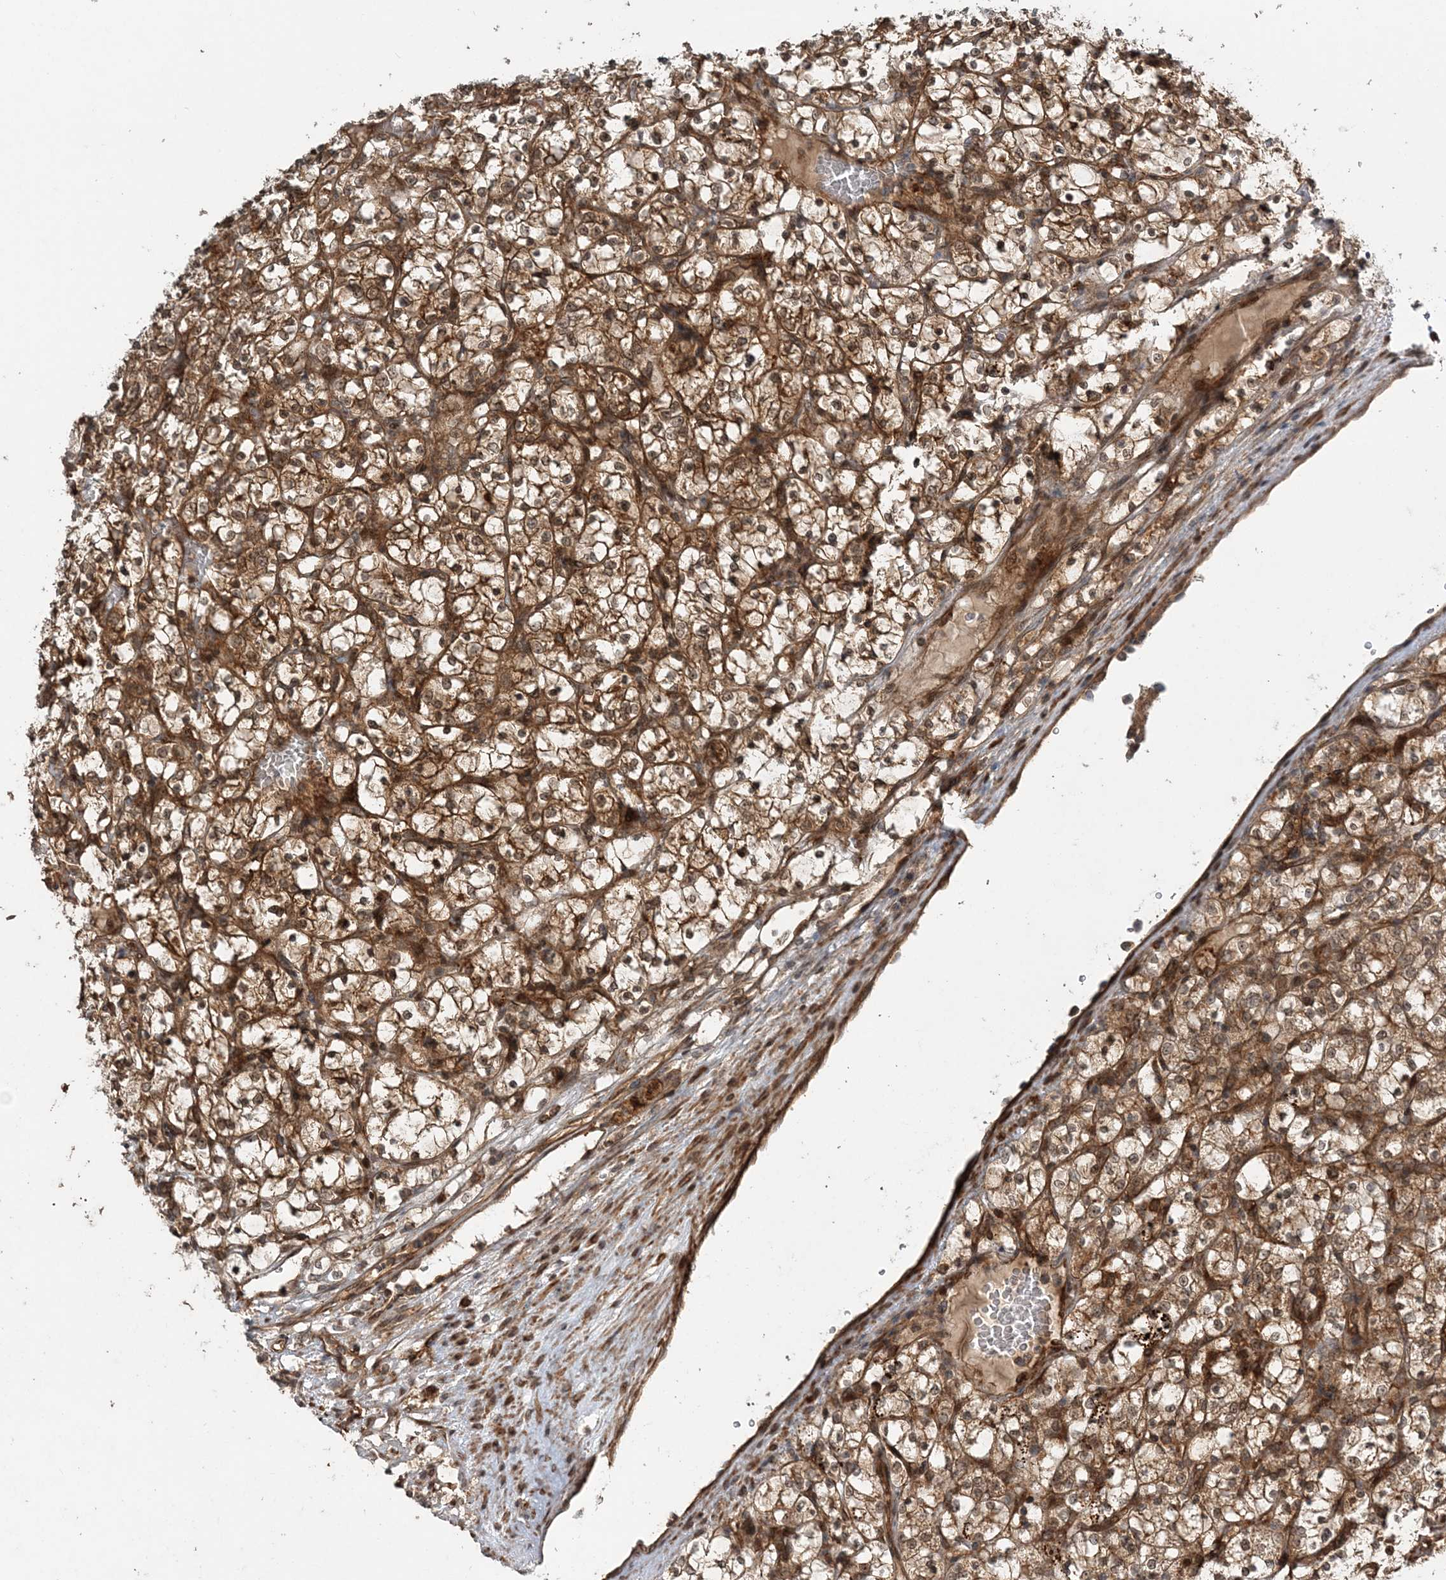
{"staining": {"intensity": "strong", "quantity": ">75%", "location": "cytoplasmic/membranous,nuclear"}, "tissue": "renal cancer", "cell_type": "Tumor cells", "image_type": "cancer", "snomed": [{"axis": "morphology", "description": "Adenocarcinoma, NOS"}, {"axis": "topography", "description": "Kidney"}], "caption": "Renal cancer (adenocarcinoma) stained with IHC shows strong cytoplasmic/membranous and nuclear positivity in about >75% of tumor cells.", "gene": "UBTD2", "patient": {"sex": "female", "age": 69}}